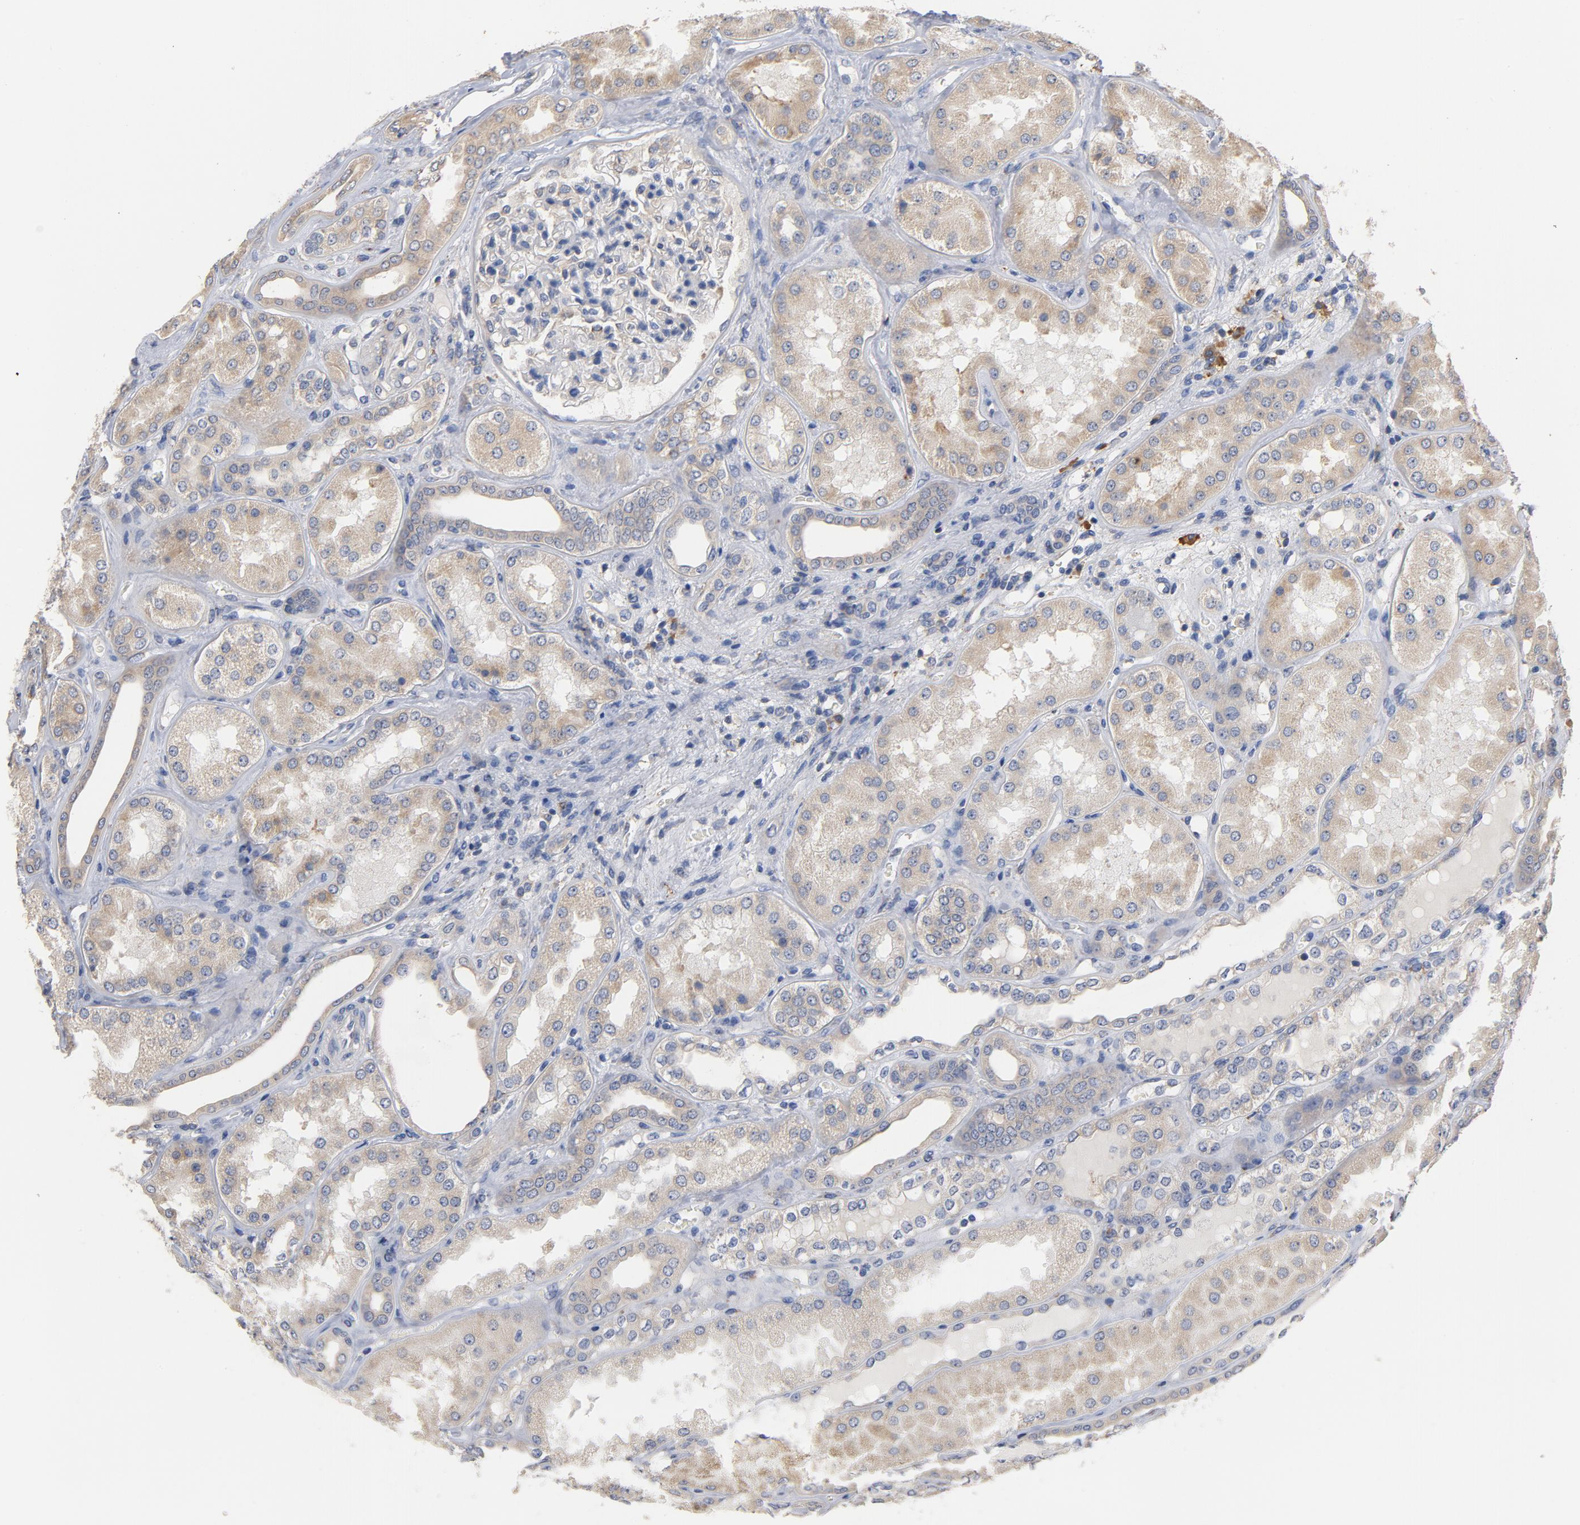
{"staining": {"intensity": "negative", "quantity": "none", "location": "none"}, "tissue": "kidney", "cell_type": "Cells in glomeruli", "image_type": "normal", "snomed": [{"axis": "morphology", "description": "Normal tissue, NOS"}, {"axis": "topography", "description": "Kidney"}], "caption": "Immunohistochemical staining of normal human kidney shows no significant staining in cells in glomeruli.", "gene": "TLR4", "patient": {"sex": "female", "age": 56}}